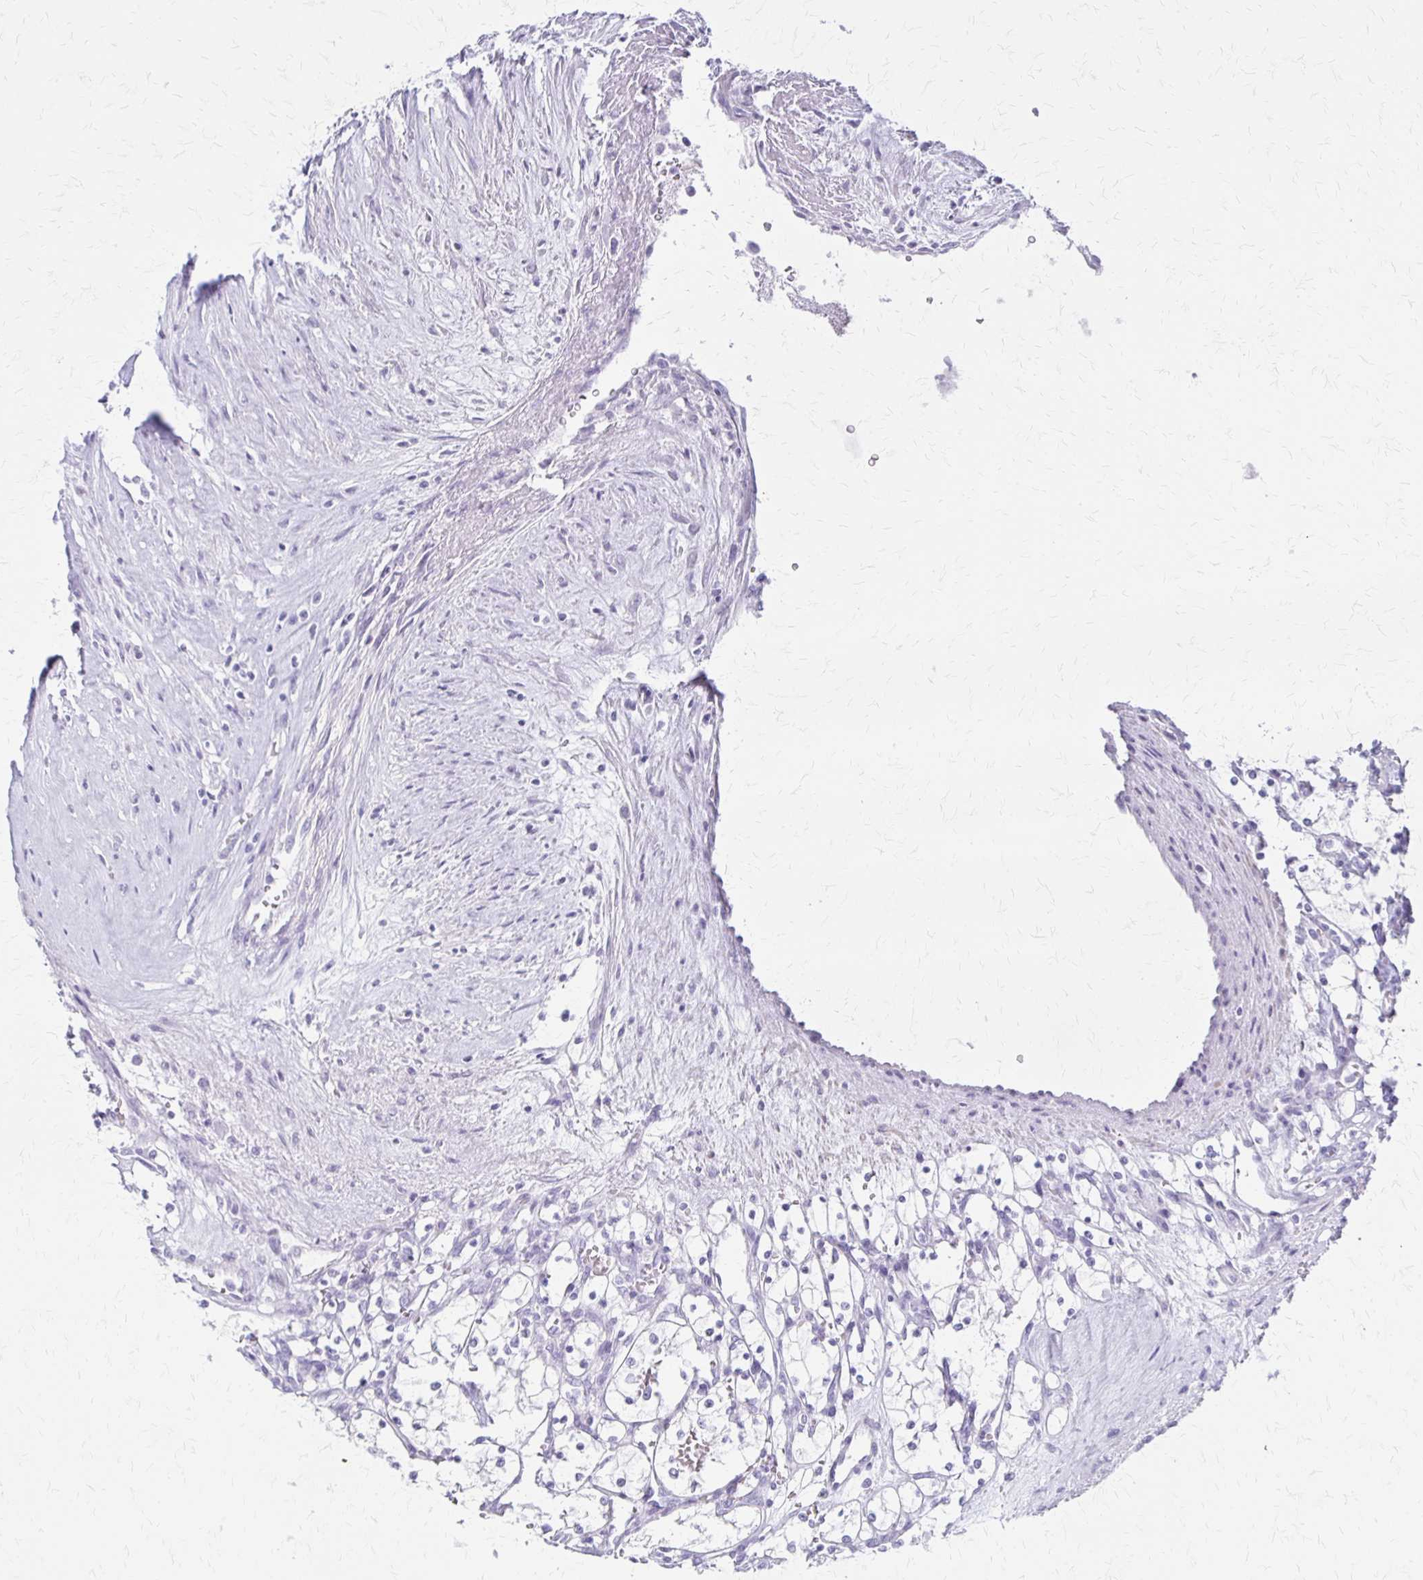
{"staining": {"intensity": "negative", "quantity": "none", "location": "none"}, "tissue": "renal cancer", "cell_type": "Tumor cells", "image_type": "cancer", "snomed": [{"axis": "morphology", "description": "Adenocarcinoma, NOS"}, {"axis": "topography", "description": "Kidney"}], "caption": "Immunohistochemistry (IHC) image of neoplastic tissue: renal adenocarcinoma stained with DAB (3,3'-diaminobenzidine) demonstrates no significant protein expression in tumor cells.", "gene": "IVL", "patient": {"sex": "female", "age": 69}}